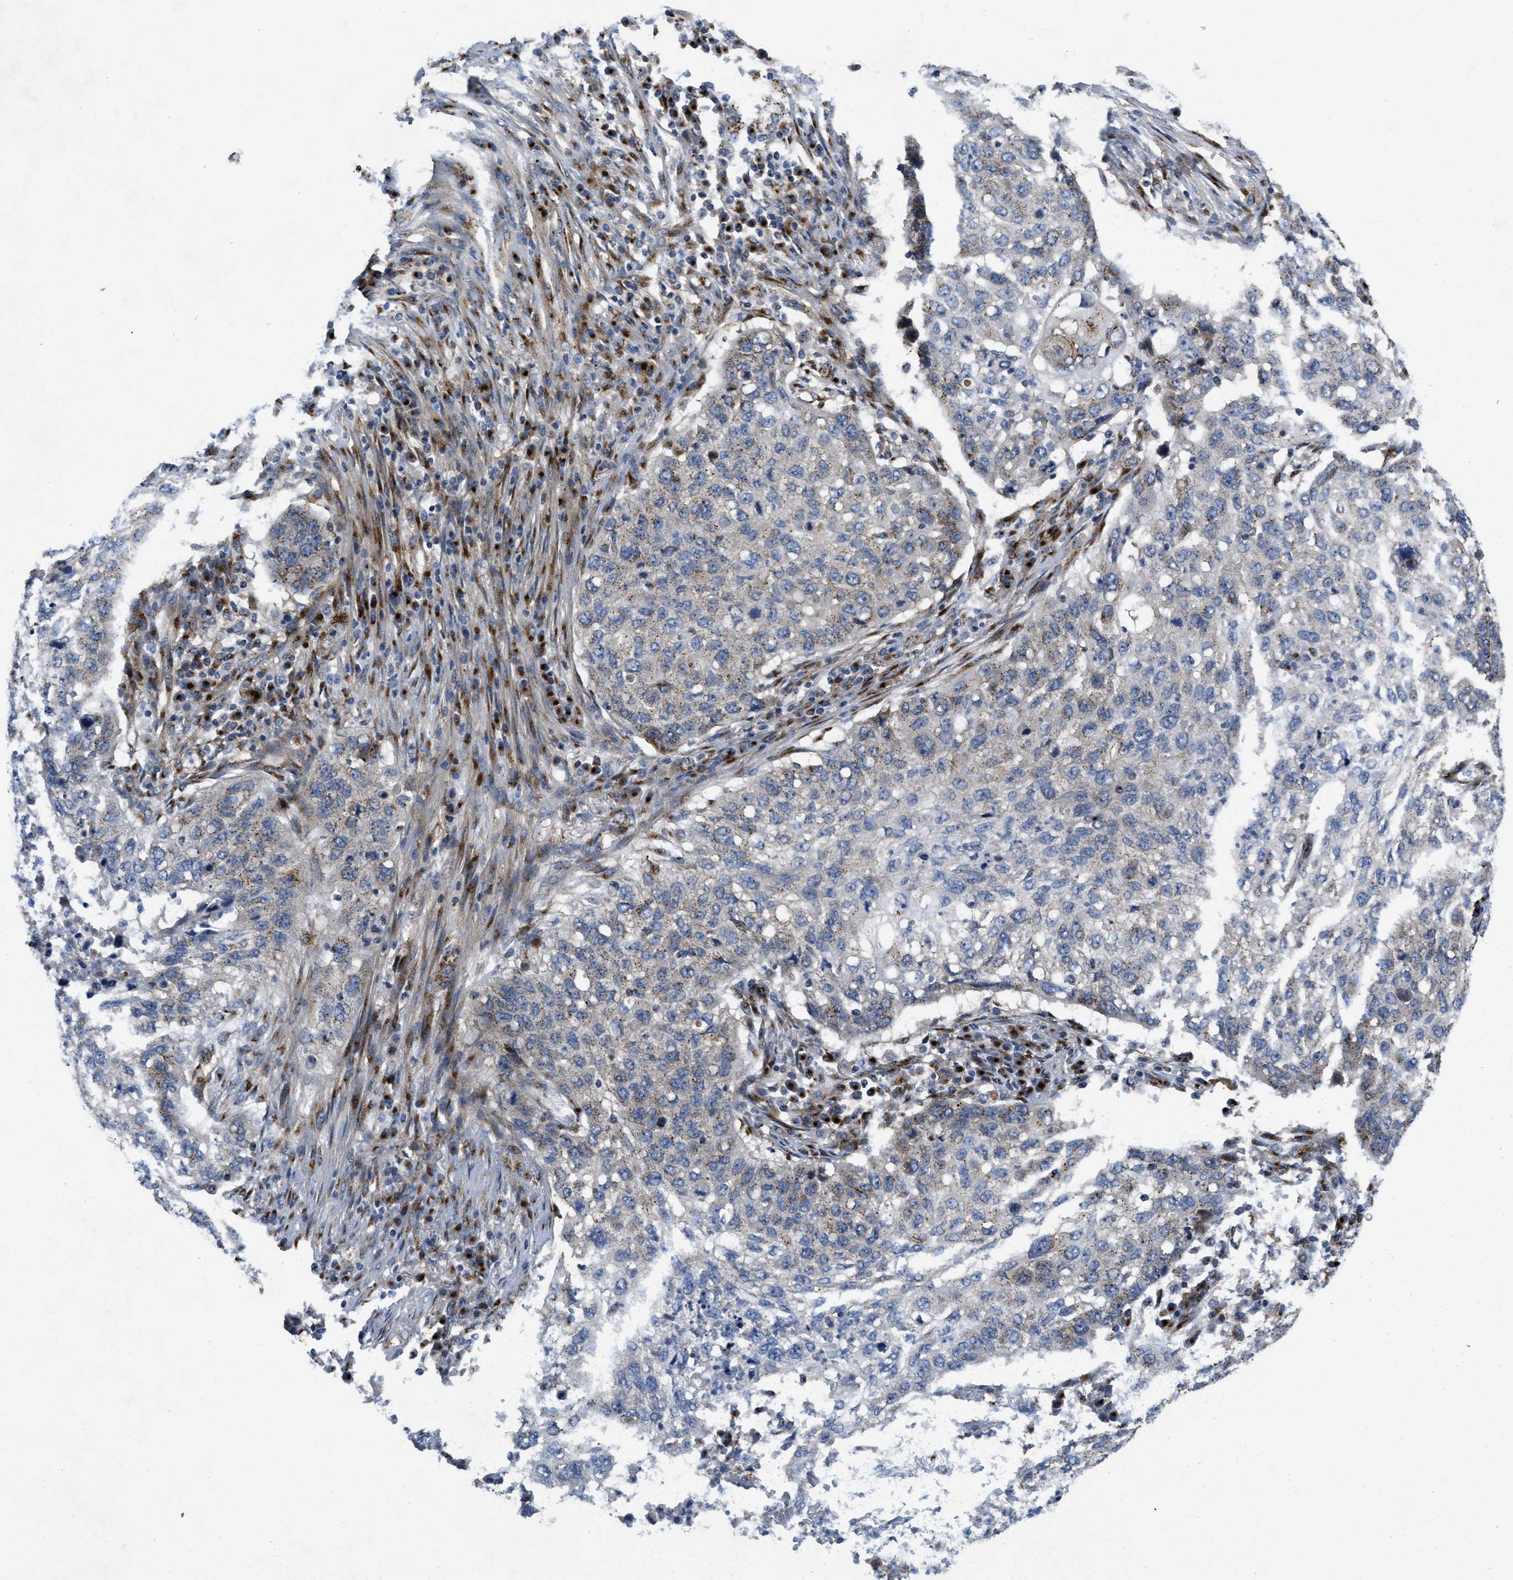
{"staining": {"intensity": "negative", "quantity": "none", "location": "none"}, "tissue": "lung cancer", "cell_type": "Tumor cells", "image_type": "cancer", "snomed": [{"axis": "morphology", "description": "Squamous cell carcinoma, NOS"}, {"axis": "topography", "description": "Lung"}], "caption": "A micrograph of lung squamous cell carcinoma stained for a protein shows no brown staining in tumor cells.", "gene": "ZNF70", "patient": {"sex": "female", "age": 63}}